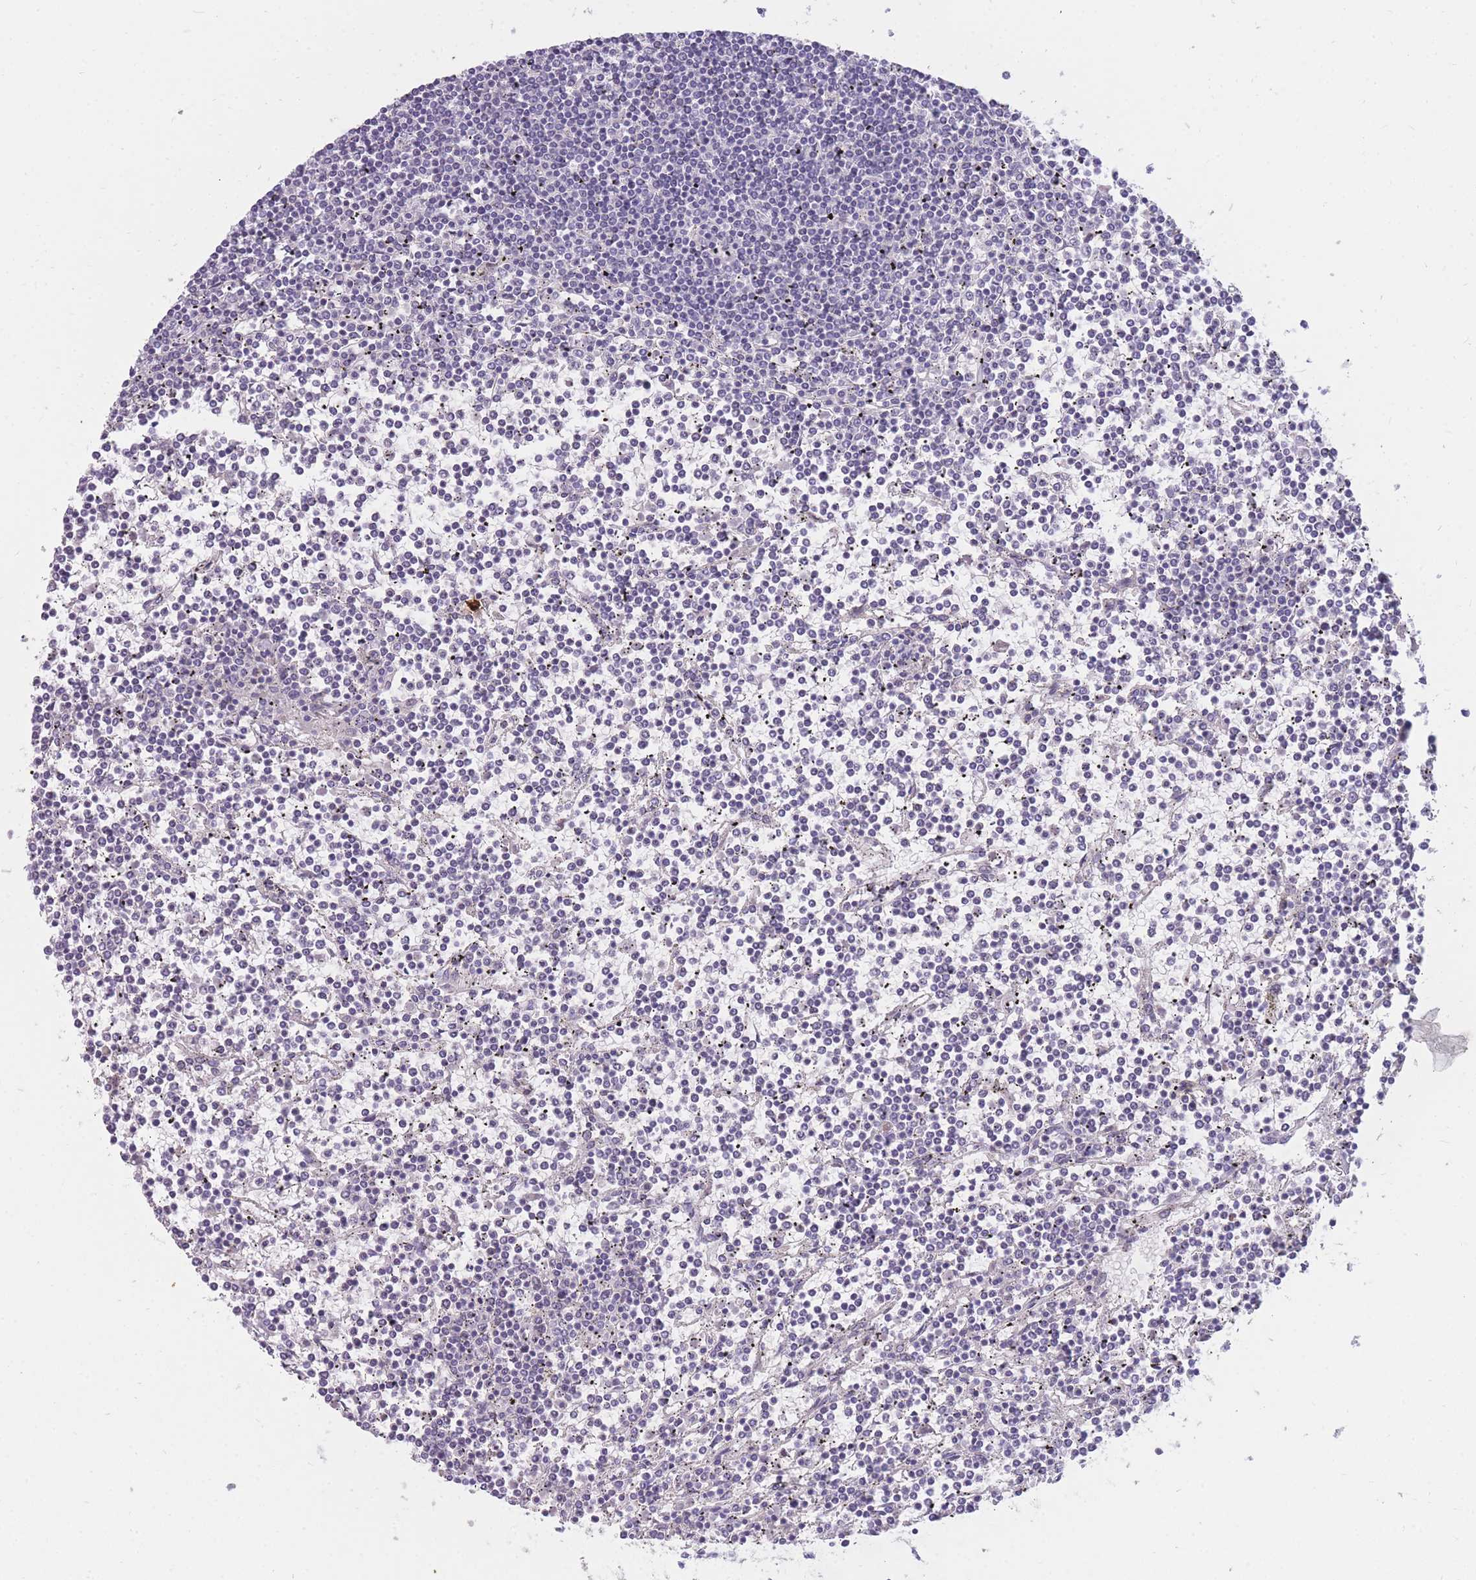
{"staining": {"intensity": "negative", "quantity": "none", "location": "none"}, "tissue": "lymphoma", "cell_type": "Tumor cells", "image_type": "cancer", "snomed": [{"axis": "morphology", "description": "Malignant lymphoma, non-Hodgkin's type, Low grade"}, {"axis": "topography", "description": "Spleen"}], "caption": "The photomicrograph exhibits no staining of tumor cells in low-grade malignant lymphoma, non-Hodgkin's type. (Immunohistochemistry, brightfield microscopy, high magnification).", "gene": "TPSD1", "patient": {"sex": "female", "age": 19}}